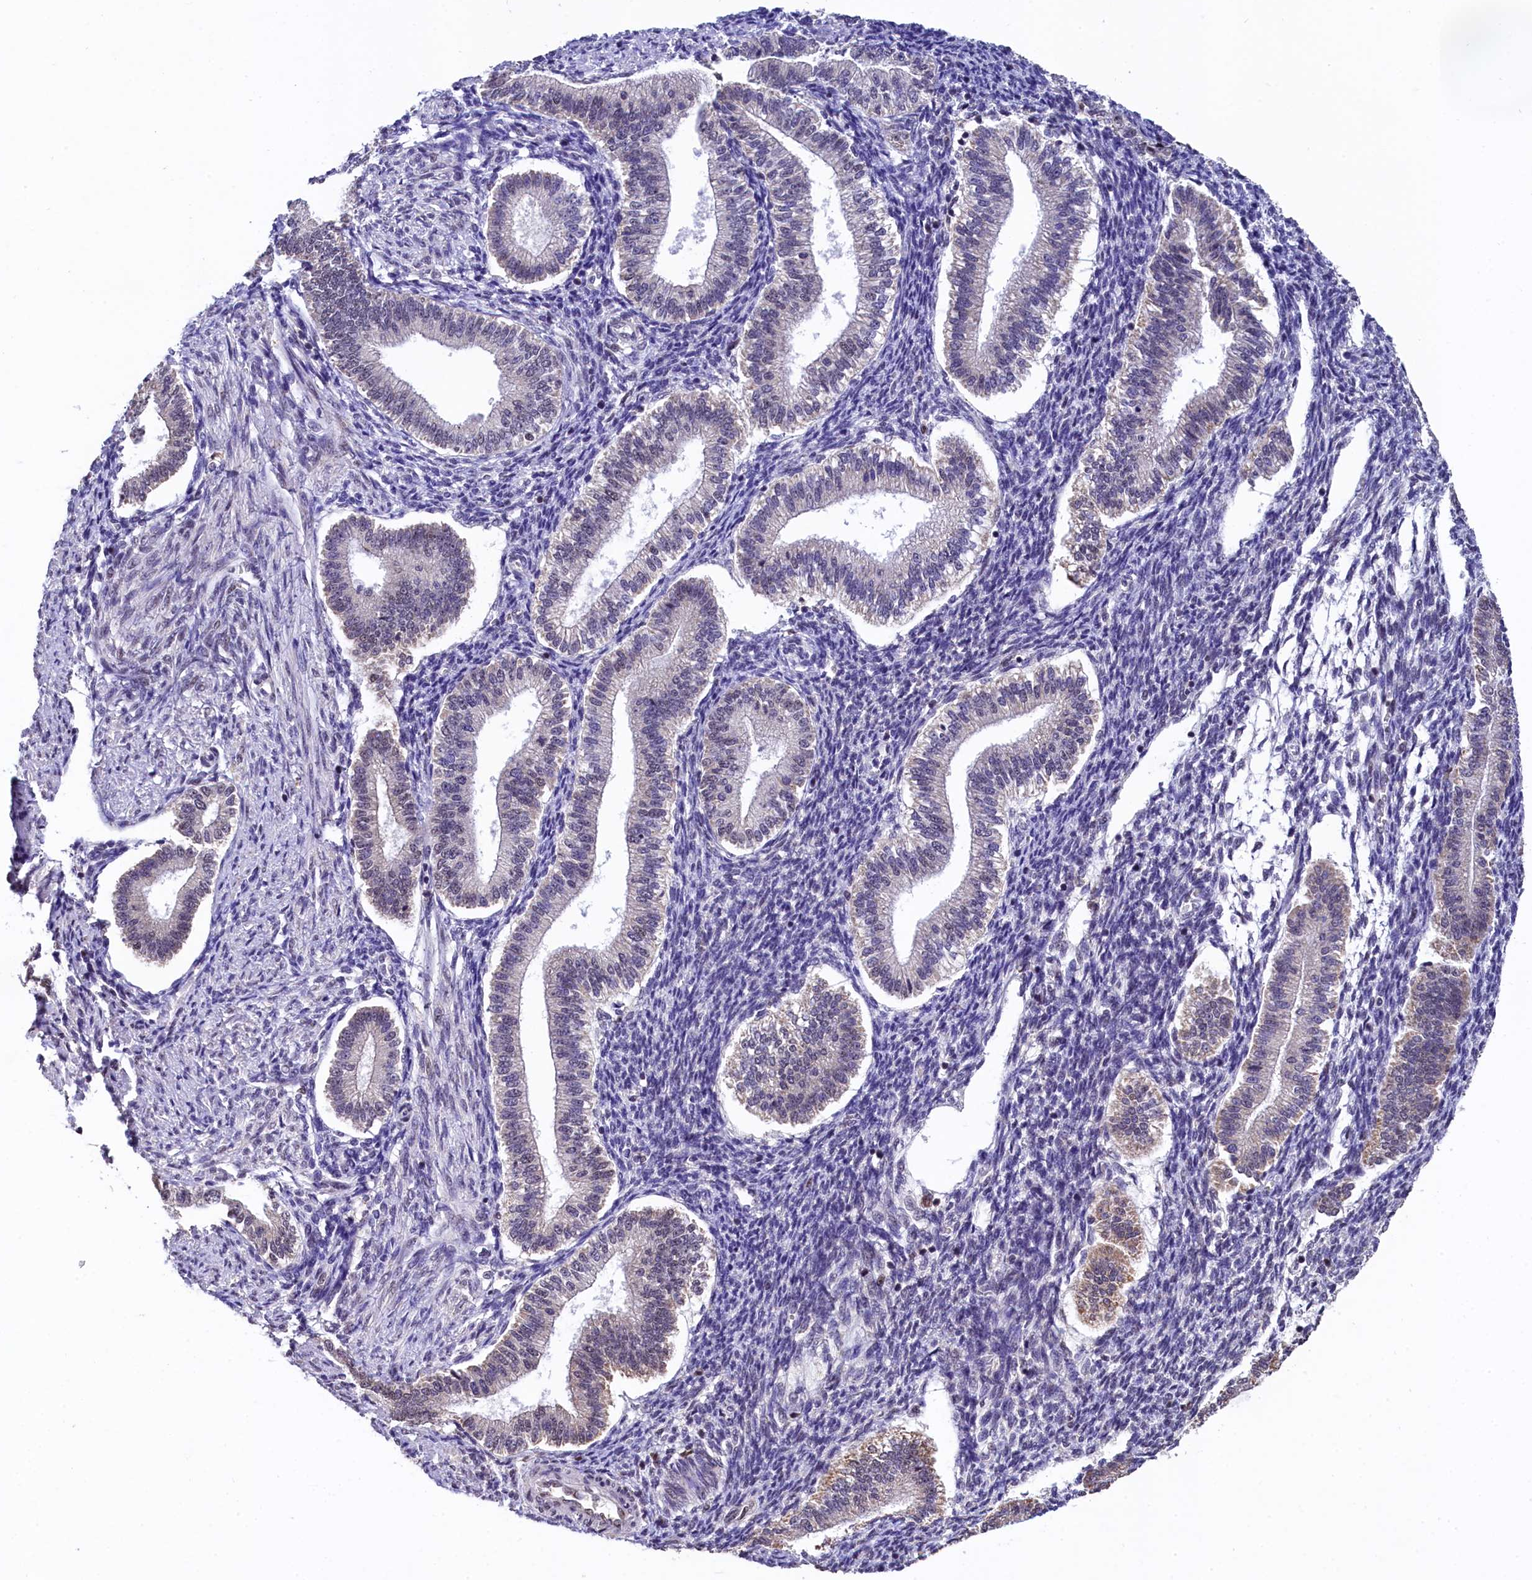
{"staining": {"intensity": "negative", "quantity": "none", "location": "none"}, "tissue": "endometrium", "cell_type": "Cells in endometrial stroma", "image_type": "normal", "snomed": [{"axis": "morphology", "description": "Normal tissue, NOS"}, {"axis": "topography", "description": "Endometrium"}], "caption": "An immunohistochemistry (IHC) histopathology image of unremarkable endometrium is shown. There is no staining in cells in endometrial stroma of endometrium.", "gene": "HECTD4", "patient": {"sex": "female", "age": 24}}